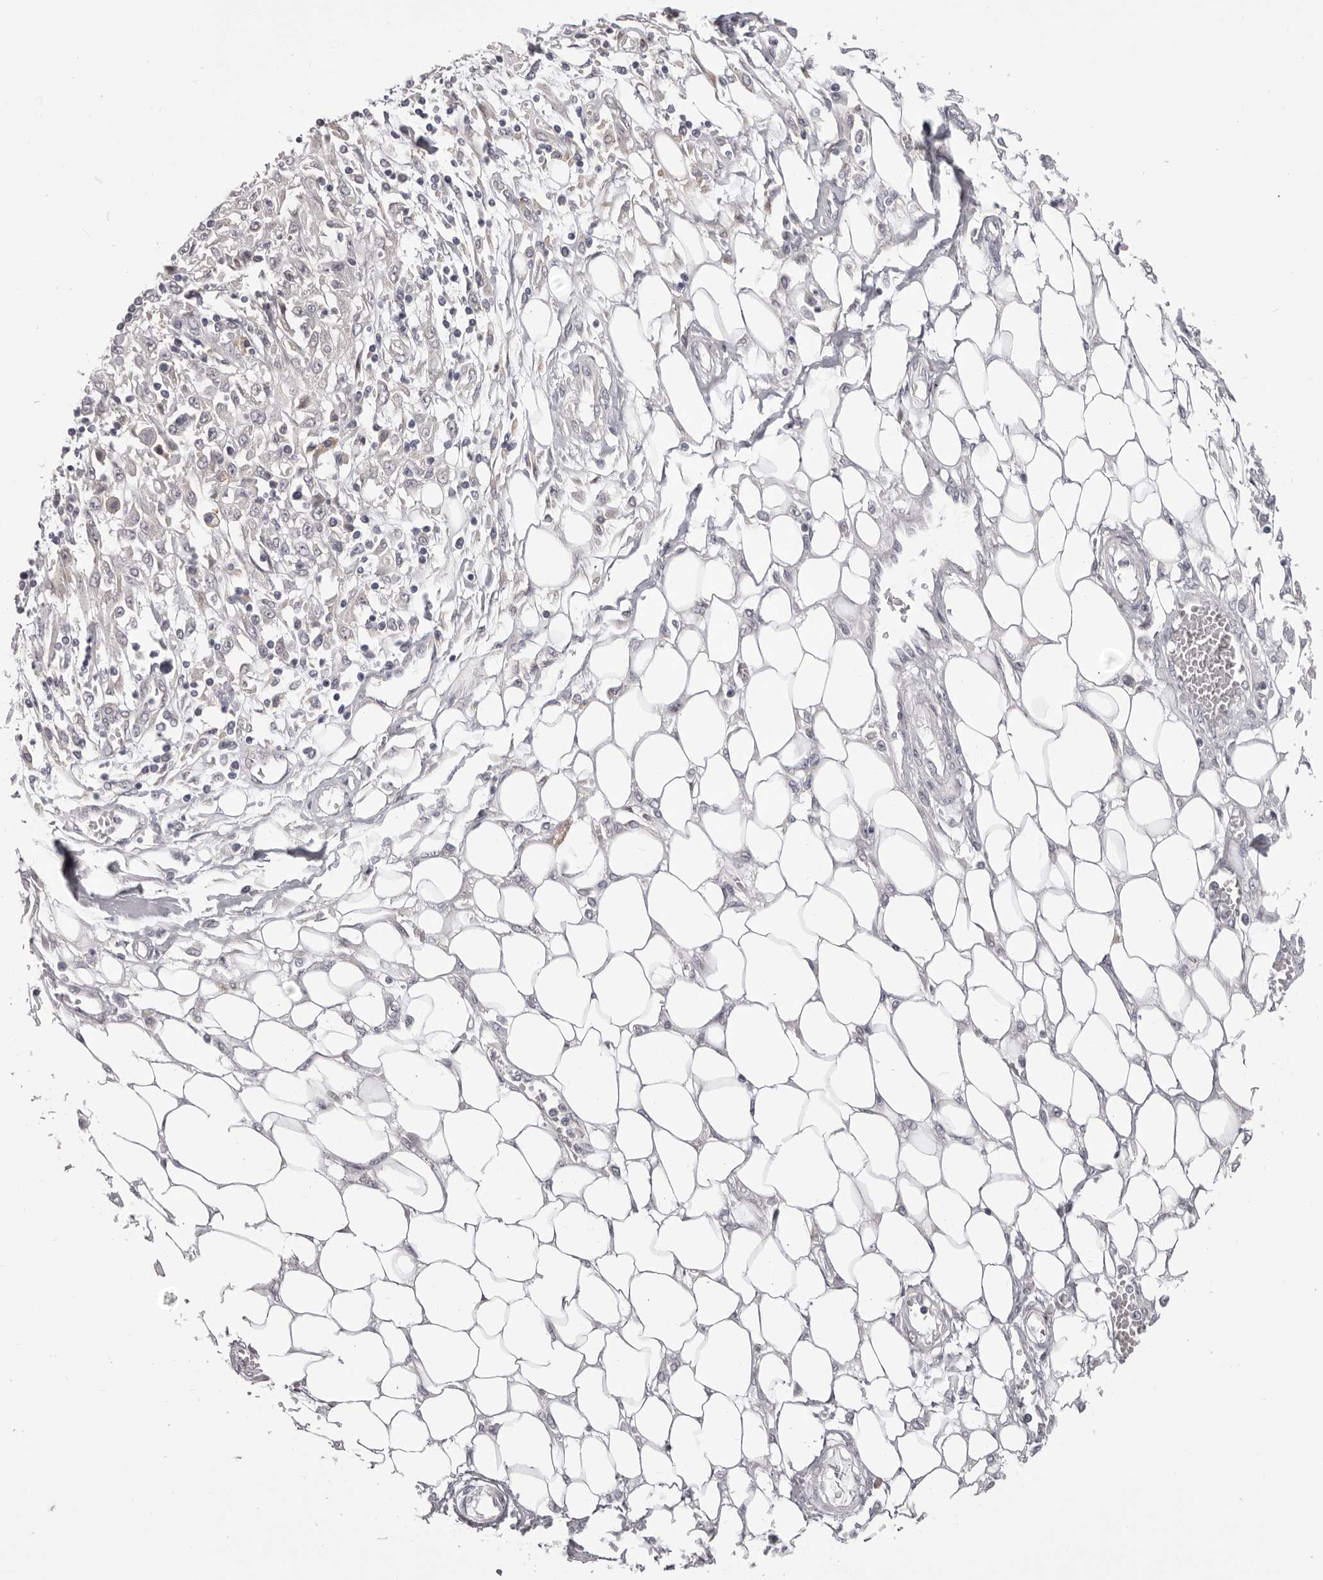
{"staining": {"intensity": "negative", "quantity": "none", "location": "none"}, "tissue": "skin cancer", "cell_type": "Tumor cells", "image_type": "cancer", "snomed": [{"axis": "morphology", "description": "Squamous cell carcinoma, NOS"}, {"axis": "morphology", "description": "Squamous cell carcinoma, metastatic, NOS"}, {"axis": "topography", "description": "Skin"}, {"axis": "topography", "description": "Lymph node"}], "caption": "Immunohistochemistry photomicrograph of metastatic squamous cell carcinoma (skin) stained for a protein (brown), which displays no staining in tumor cells.", "gene": "OTUD3", "patient": {"sex": "male", "age": 75}}